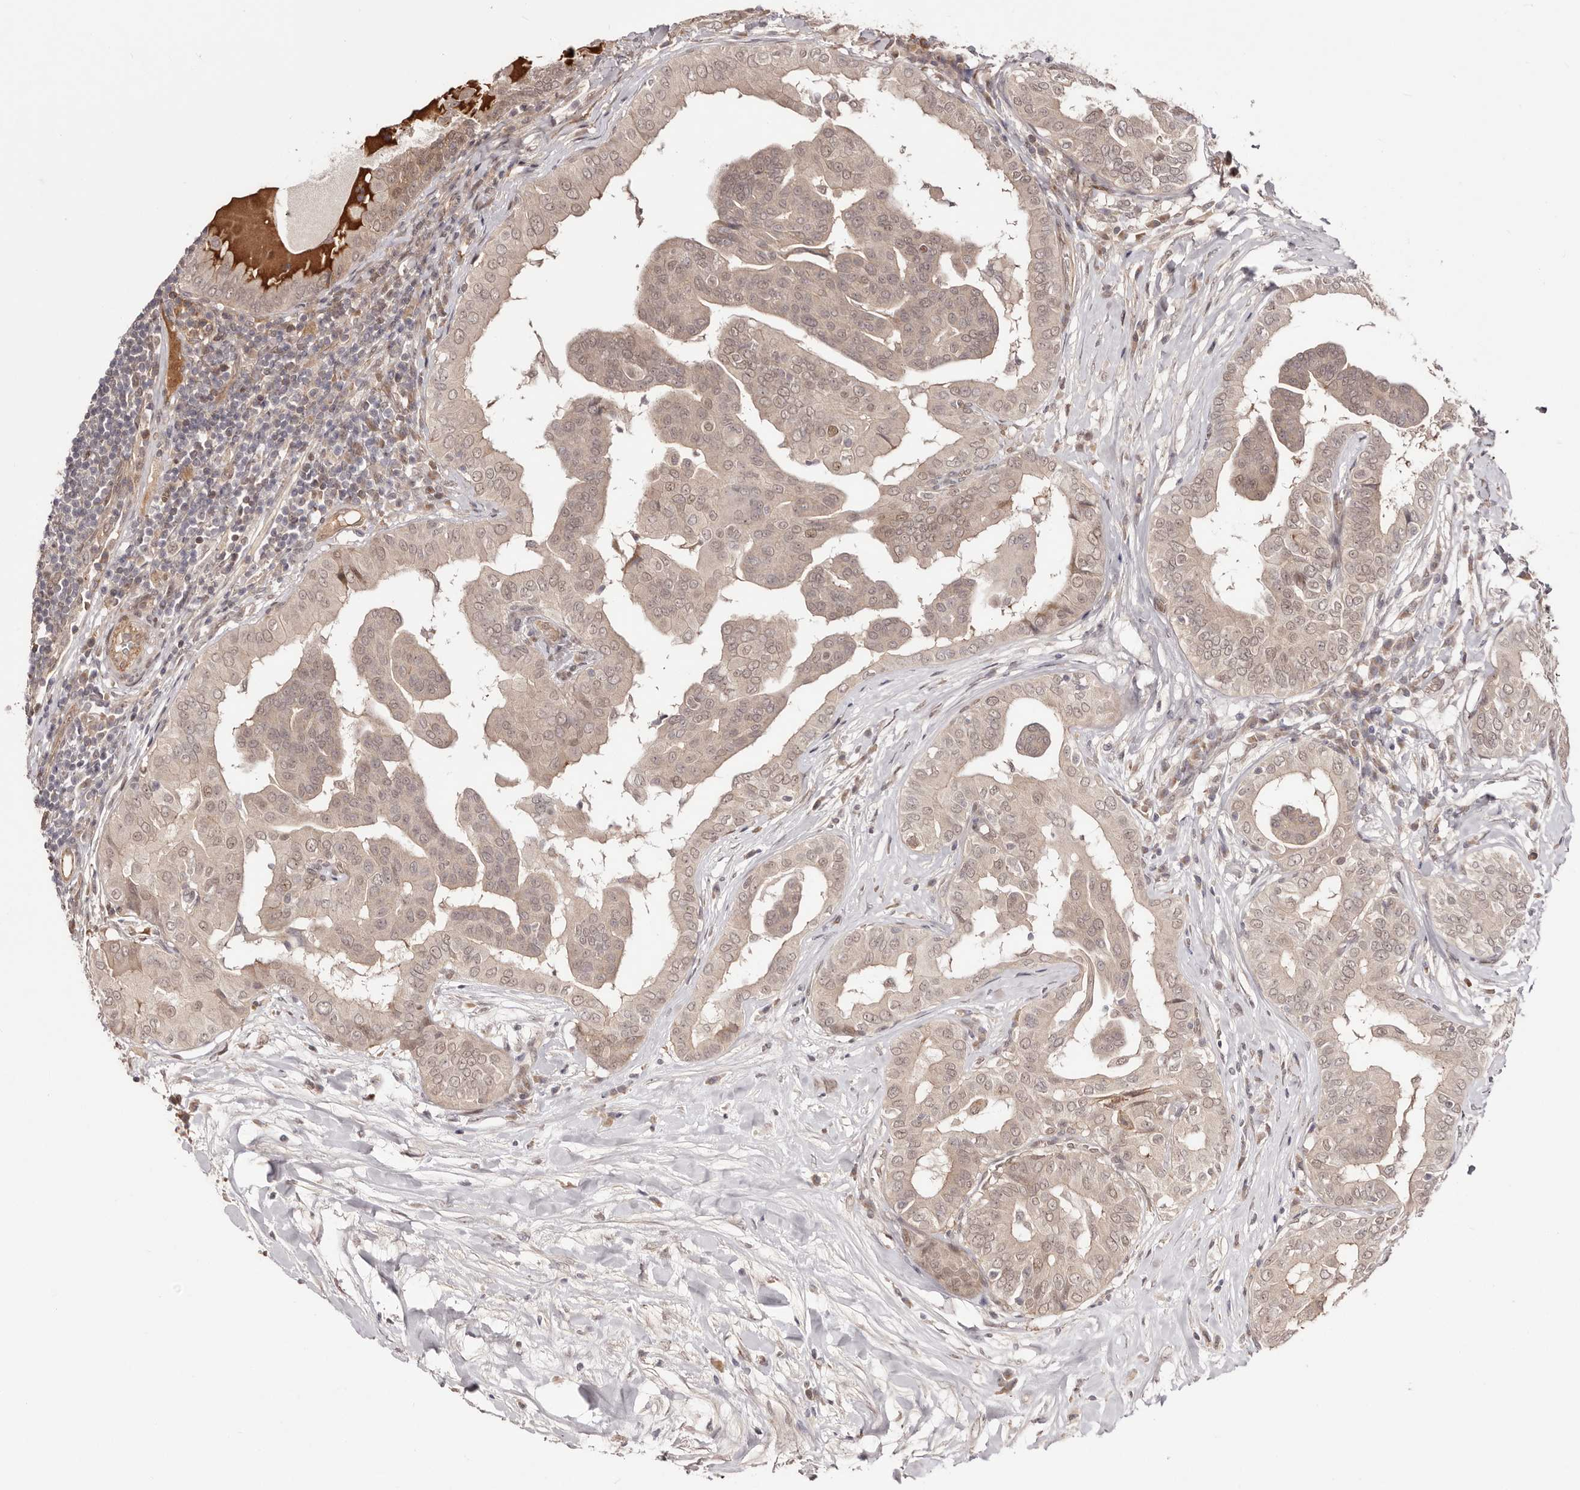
{"staining": {"intensity": "weak", "quantity": ">75%", "location": "cytoplasmic/membranous,nuclear"}, "tissue": "thyroid cancer", "cell_type": "Tumor cells", "image_type": "cancer", "snomed": [{"axis": "morphology", "description": "Papillary adenocarcinoma, NOS"}, {"axis": "topography", "description": "Thyroid gland"}], "caption": "Immunohistochemical staining of human thyroid papillary adenocarcinoma exhibits low levels of weak cytoplasmic/membranous and nuclear staining in approximately >75% of tumor cells.", "gene": "EGR3", "patient": {"sex": "male", "age": 33}}